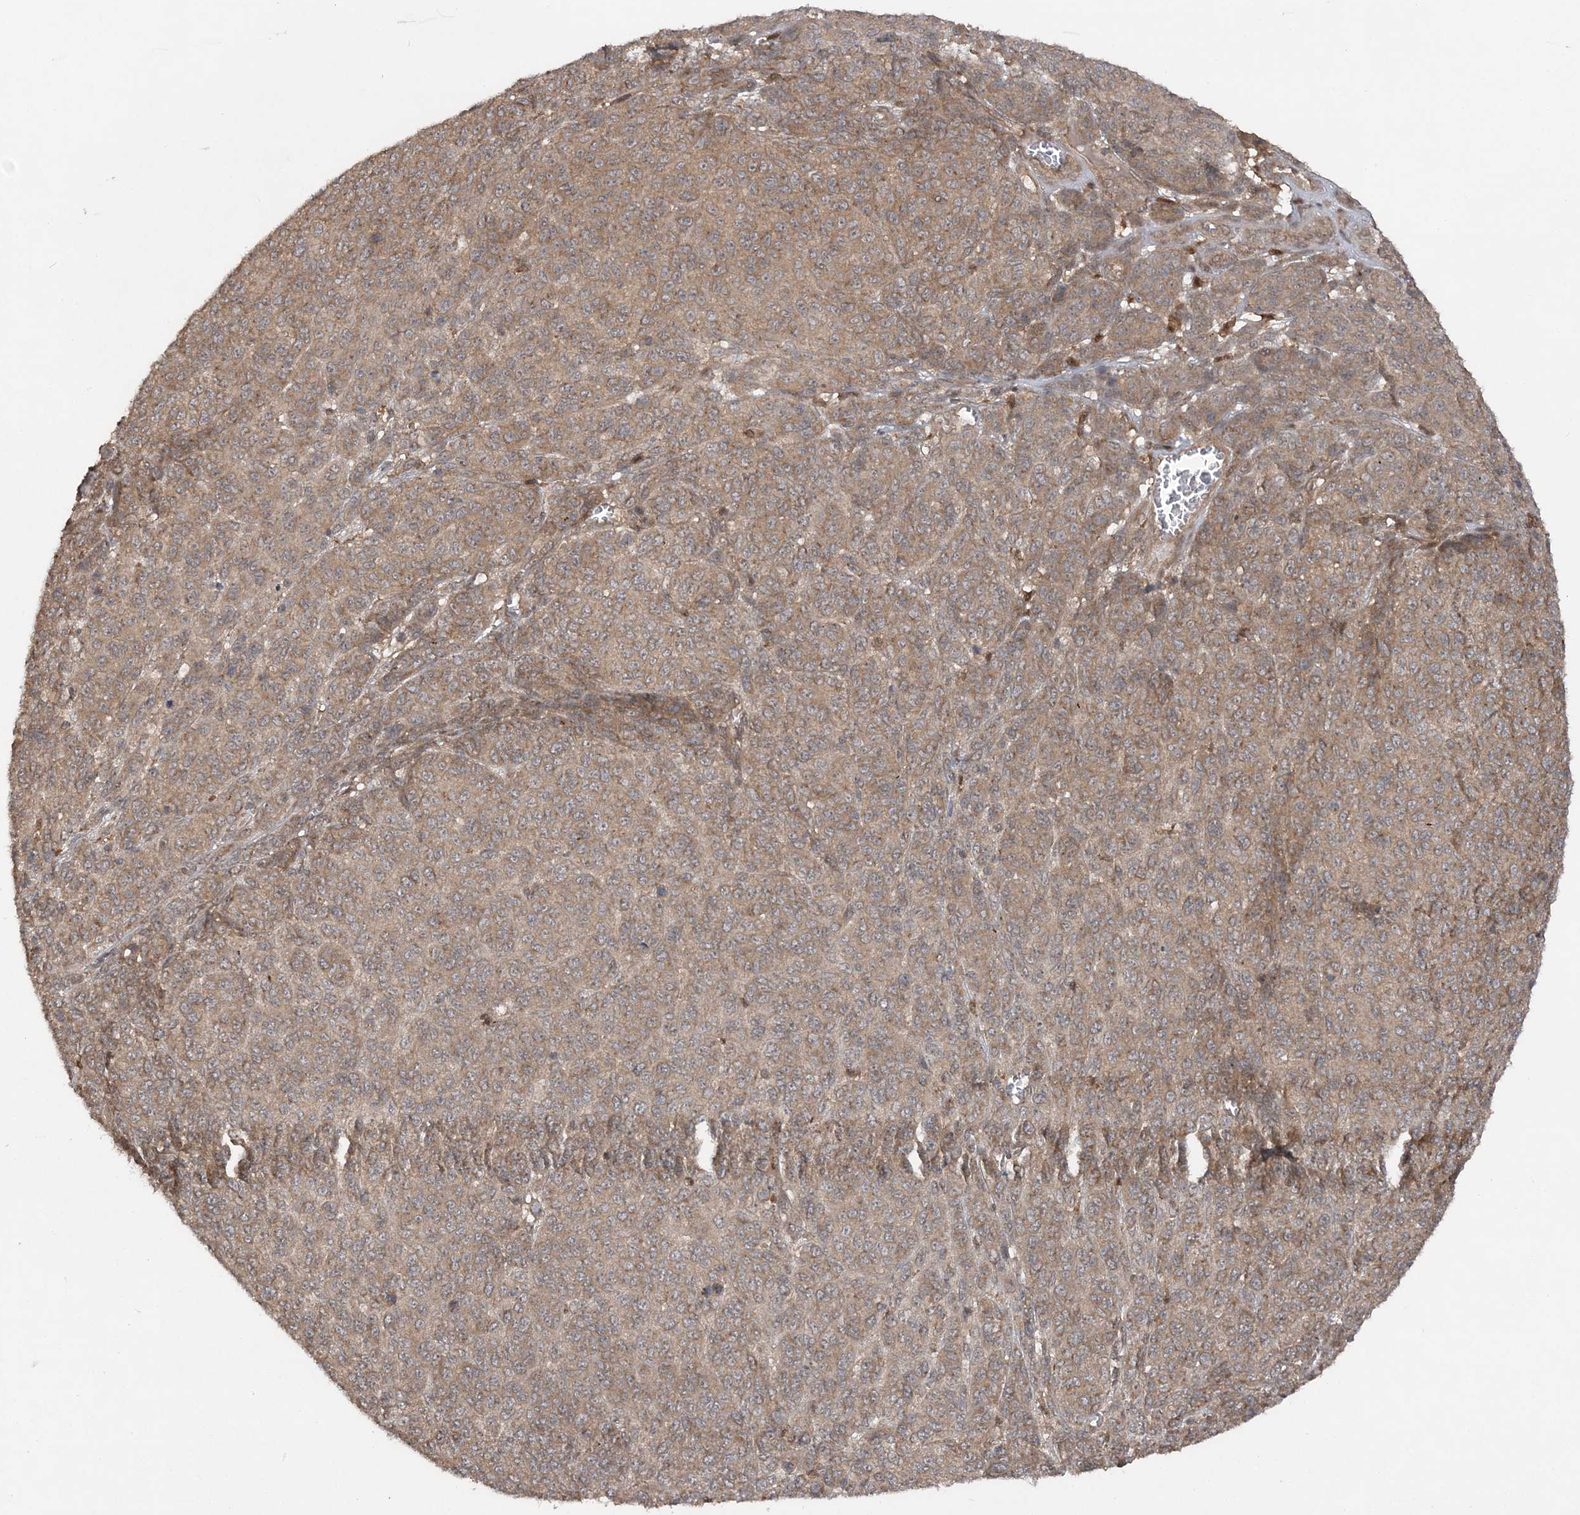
{"staining": {"intensity": "moderate", "quantity": ">75%", "location": "cytoplasmic/membranous"}, "tissue": "melanoma", "cell_type": "Tumor cells", "image_type": "cancer", "snomed": [{"axis": "morphology", "description": "Malignant melanoma, NOS"}, {"axis": "topography", "description": "Skin"}], "caption": "IHC micrograph of neoplastic tissue: malignant melanoma stained using IHC displays medium levels of moderate protein expression localized specifically in the cytoplasmic/membranous of tumor cells, appearing as a cytoplasmic/membranous brown color.", "gene": "LACC1", "patient": {"sex": "male", "age": 49}}